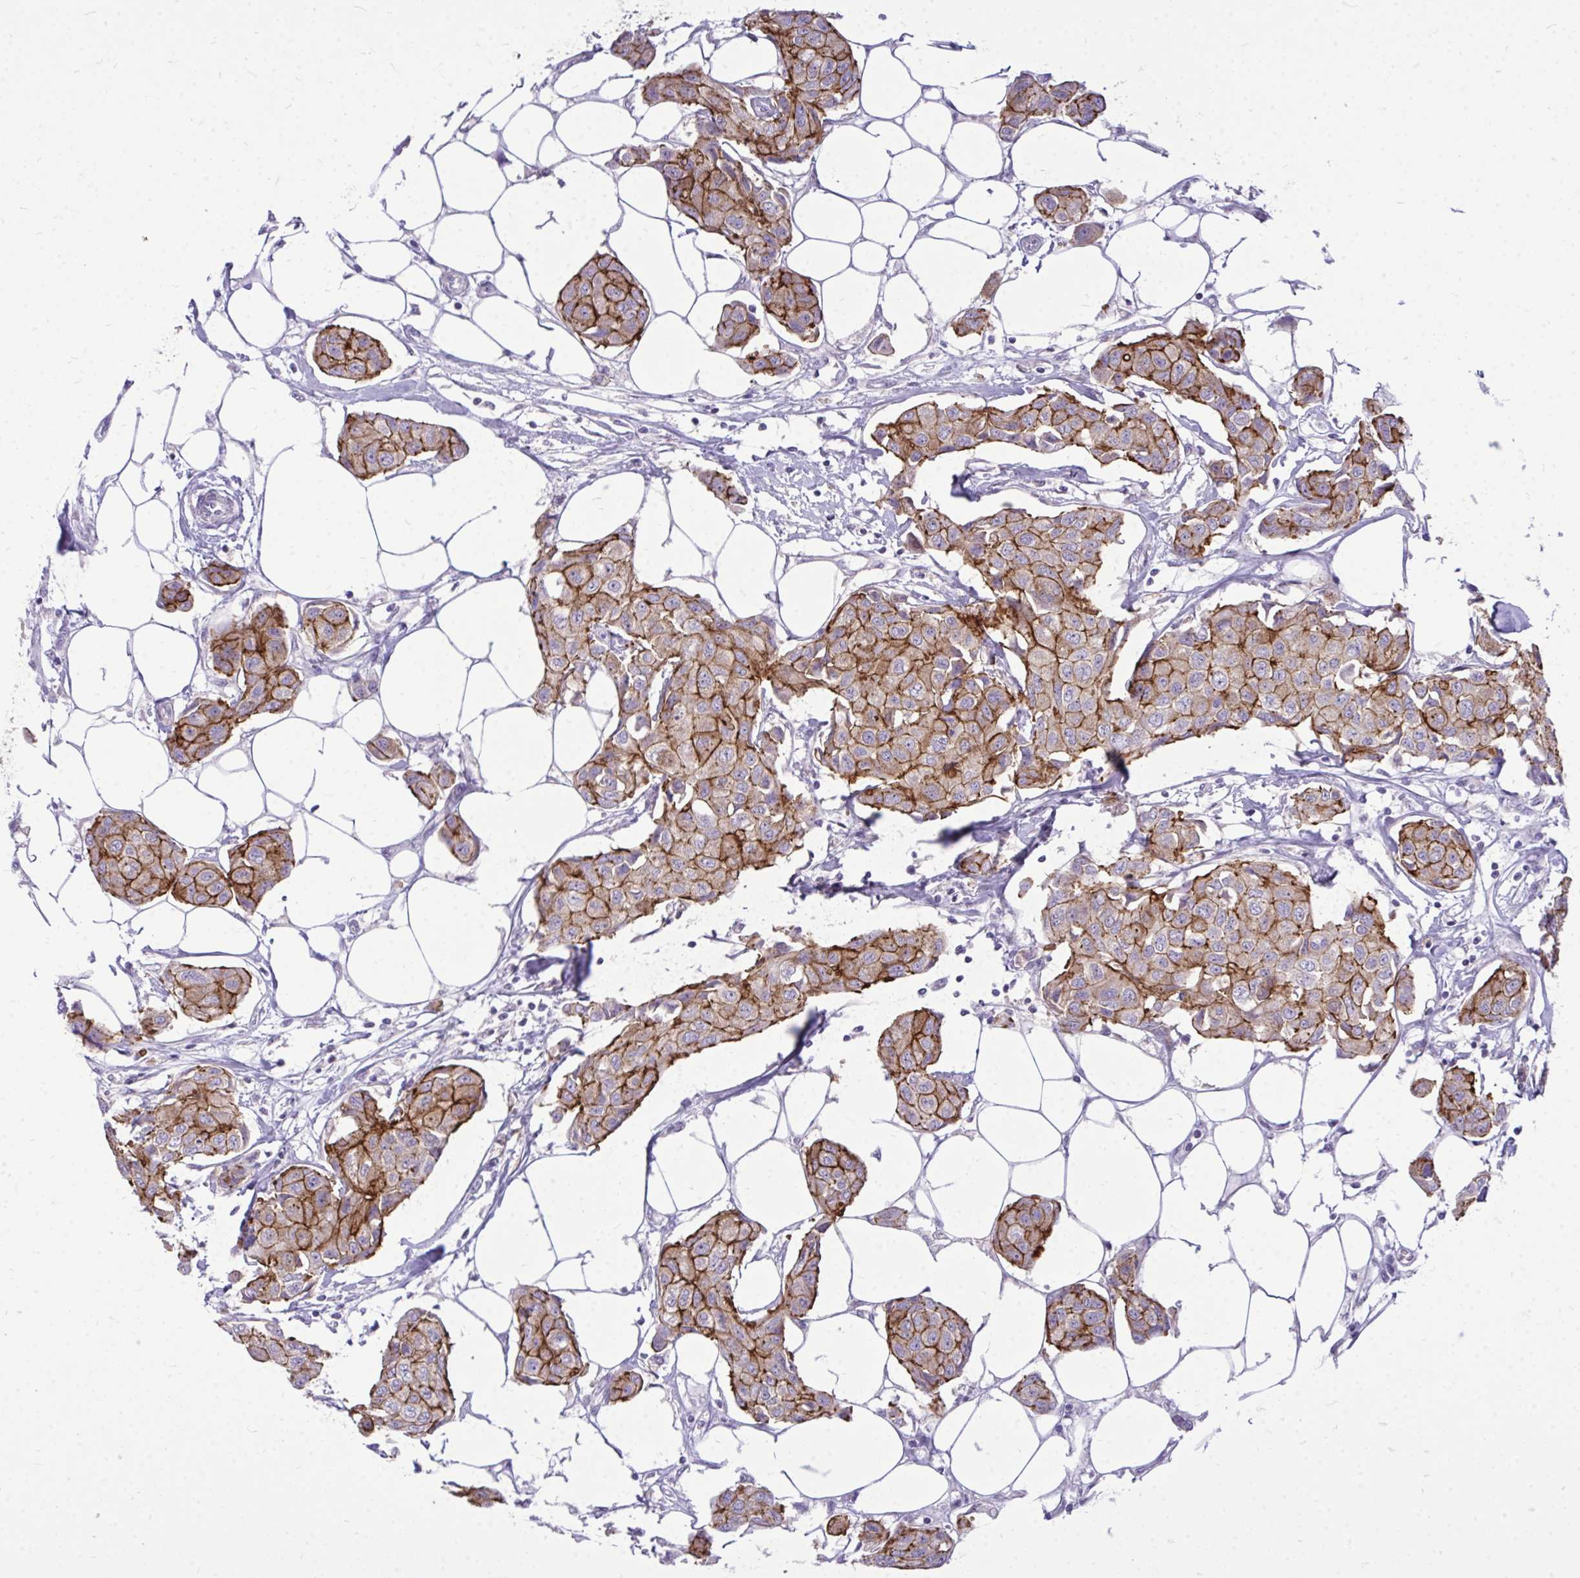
{"staining": {"intensity": "strong", "quantity": ">75%", "location": "cytoplasmic/membranous"}, "tissue": "breast cancer", "cell_type": "Tumor cells", "image_type": "cancer", "snomed": [{"axis": "morphology", "description": "Duct carcinoma"}, {"axis": "topography", "description": "Breast"}, {"axis": "topography", "description": "Lymph node"}], "caption": "Brown immunohistochemical staining in human infiltrating ductal carcinoma (breast) exhibits strong cytoplasmic/membranous staining in approximately >75% of tumor cells.", "gene": "SPTBN2", "patient": {"sex": "female", "age": 80}}